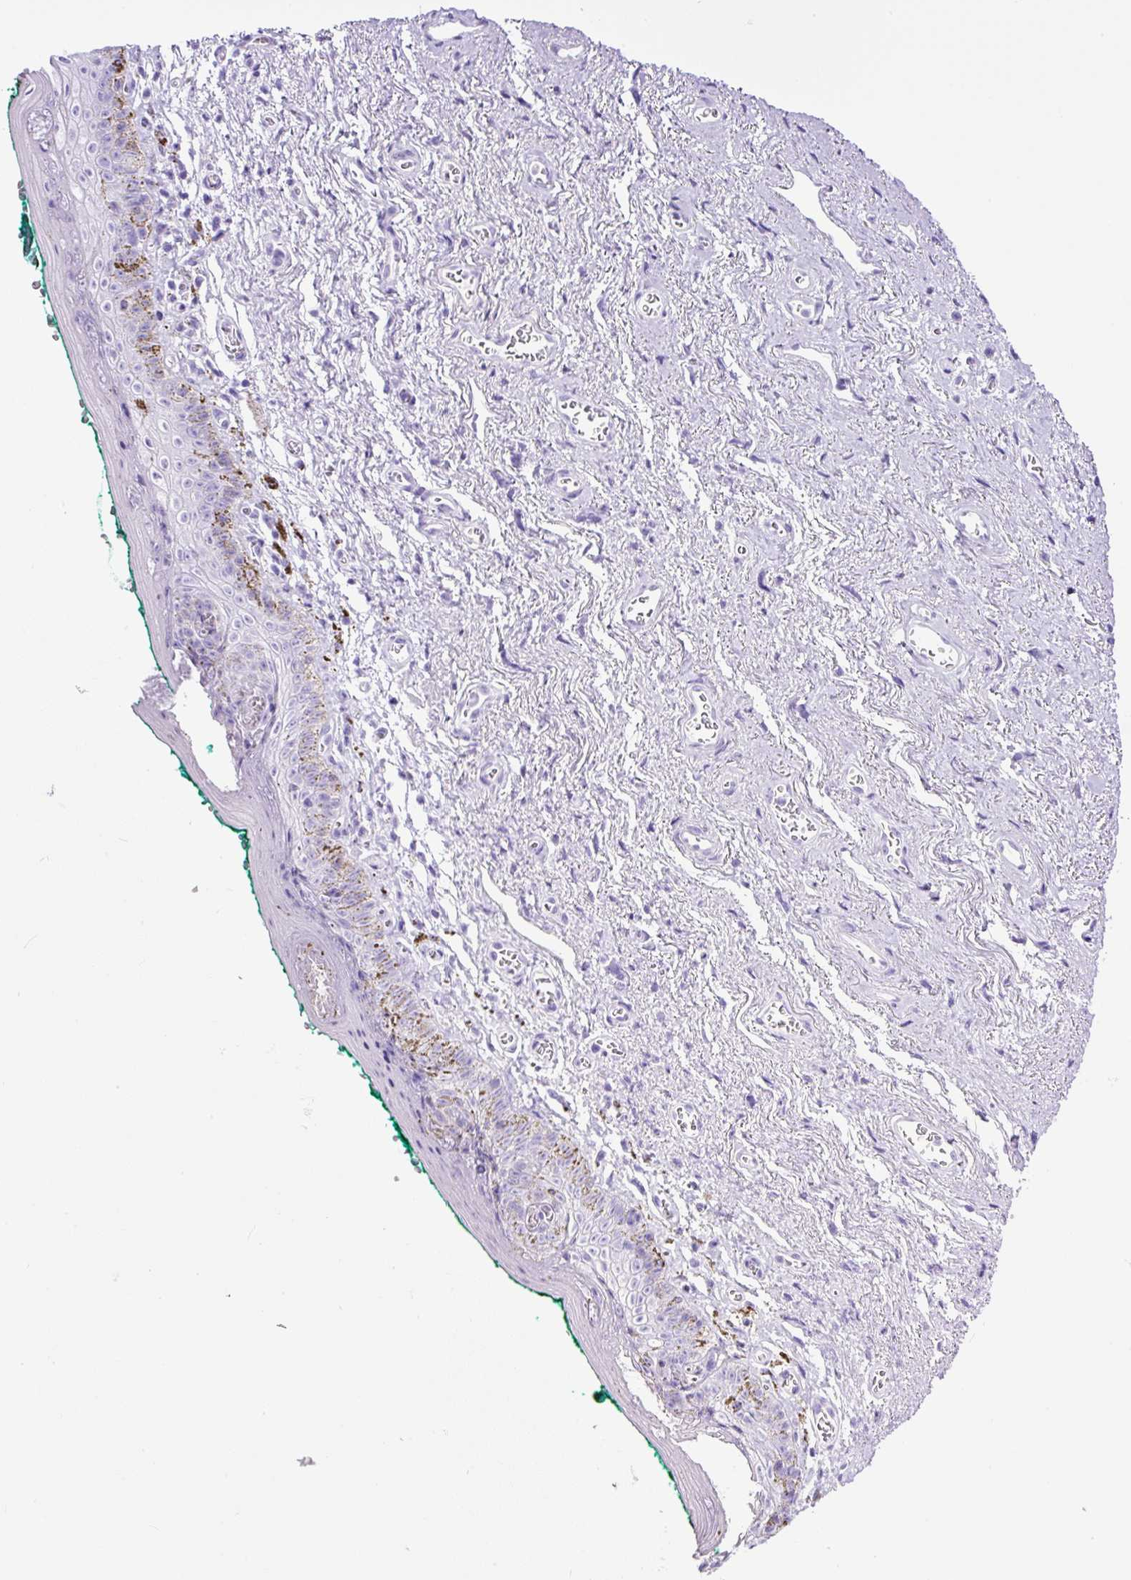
{"staining": {"intensity": "negative", "quantity": "none", "location": "none"}, "tissue": "vagina", "cell_type": "Squamous epithelial cells", "image_type": "normal", "snomed": [{"axis": "morphology", "description": "Normal tissue, NOS"}, {"axis": "topography", "description": "Vulva"}, {"axis": "topography", "description": "Vagina"}, {"axis": "topography", "description": "Peripheral nerve tissue"}], "caption": "DAB (3,3'-diaminobenzidine) immunohistochemical staining of normal vagina displays no significant staining in squamous epithelial cells.", "gene": "CEL", "patient": {"sex": "female", "age": 66}}